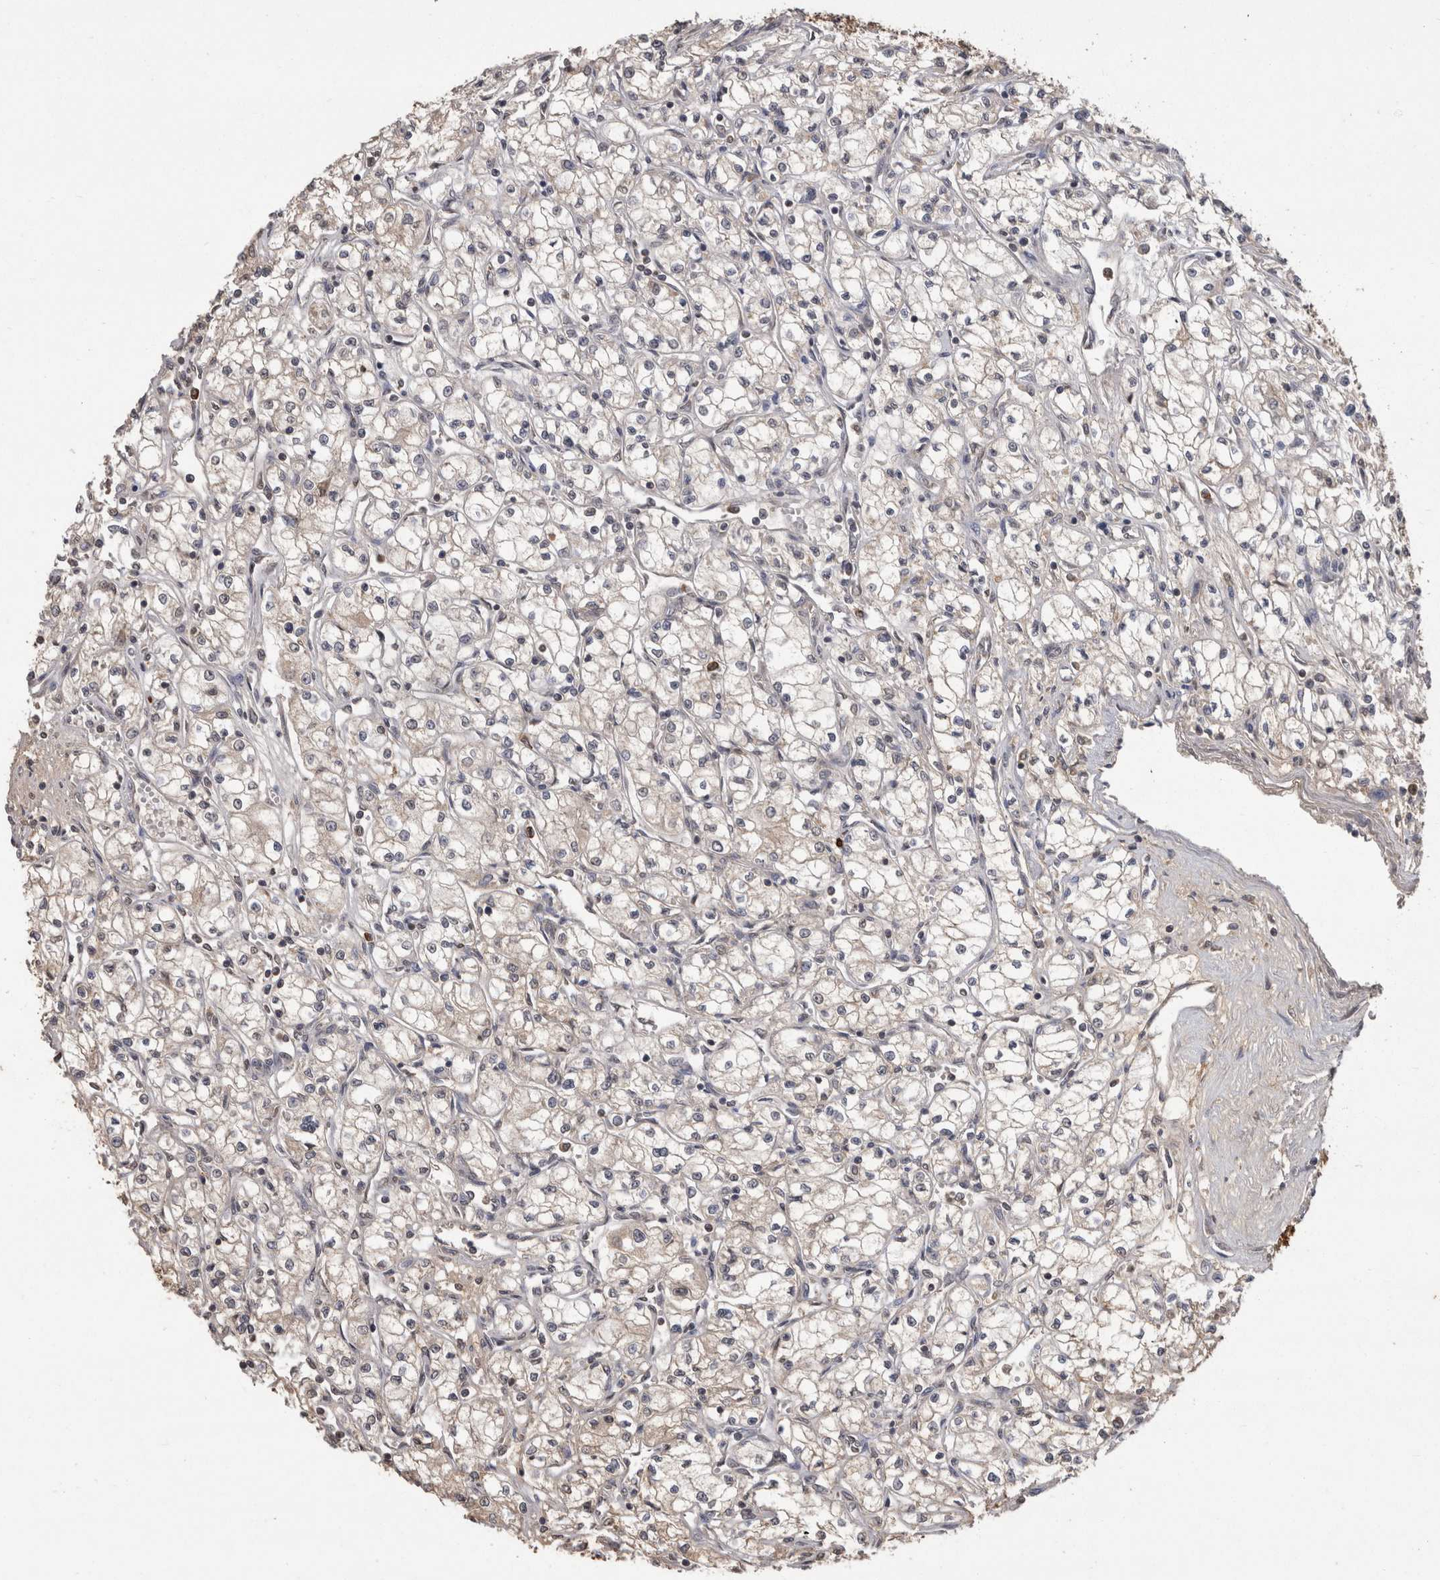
{"staining": {"intensity": "weak", "quantity": "25%-75%", "location": "cytoplasmic/membranous"}, "tissue": "renal cancer", "cell_type": "Tumor cells", "image_type": "cancer", "snomed": [{"axis": "morphology", "description": "Normal tissue, NOS"}, {"axis": "morphology", "description": "Adenocarcinoma, NOS"}, {"axis": "topography", "description": "Kidney"}], "caption": "Weak cytoplasmic/membranous protein expression is identified in approximately 25%-75% of tumor cells in renal adenocarcinoma.", "gene": "PREP", "patient": {"sex": "male", "age": 59}}